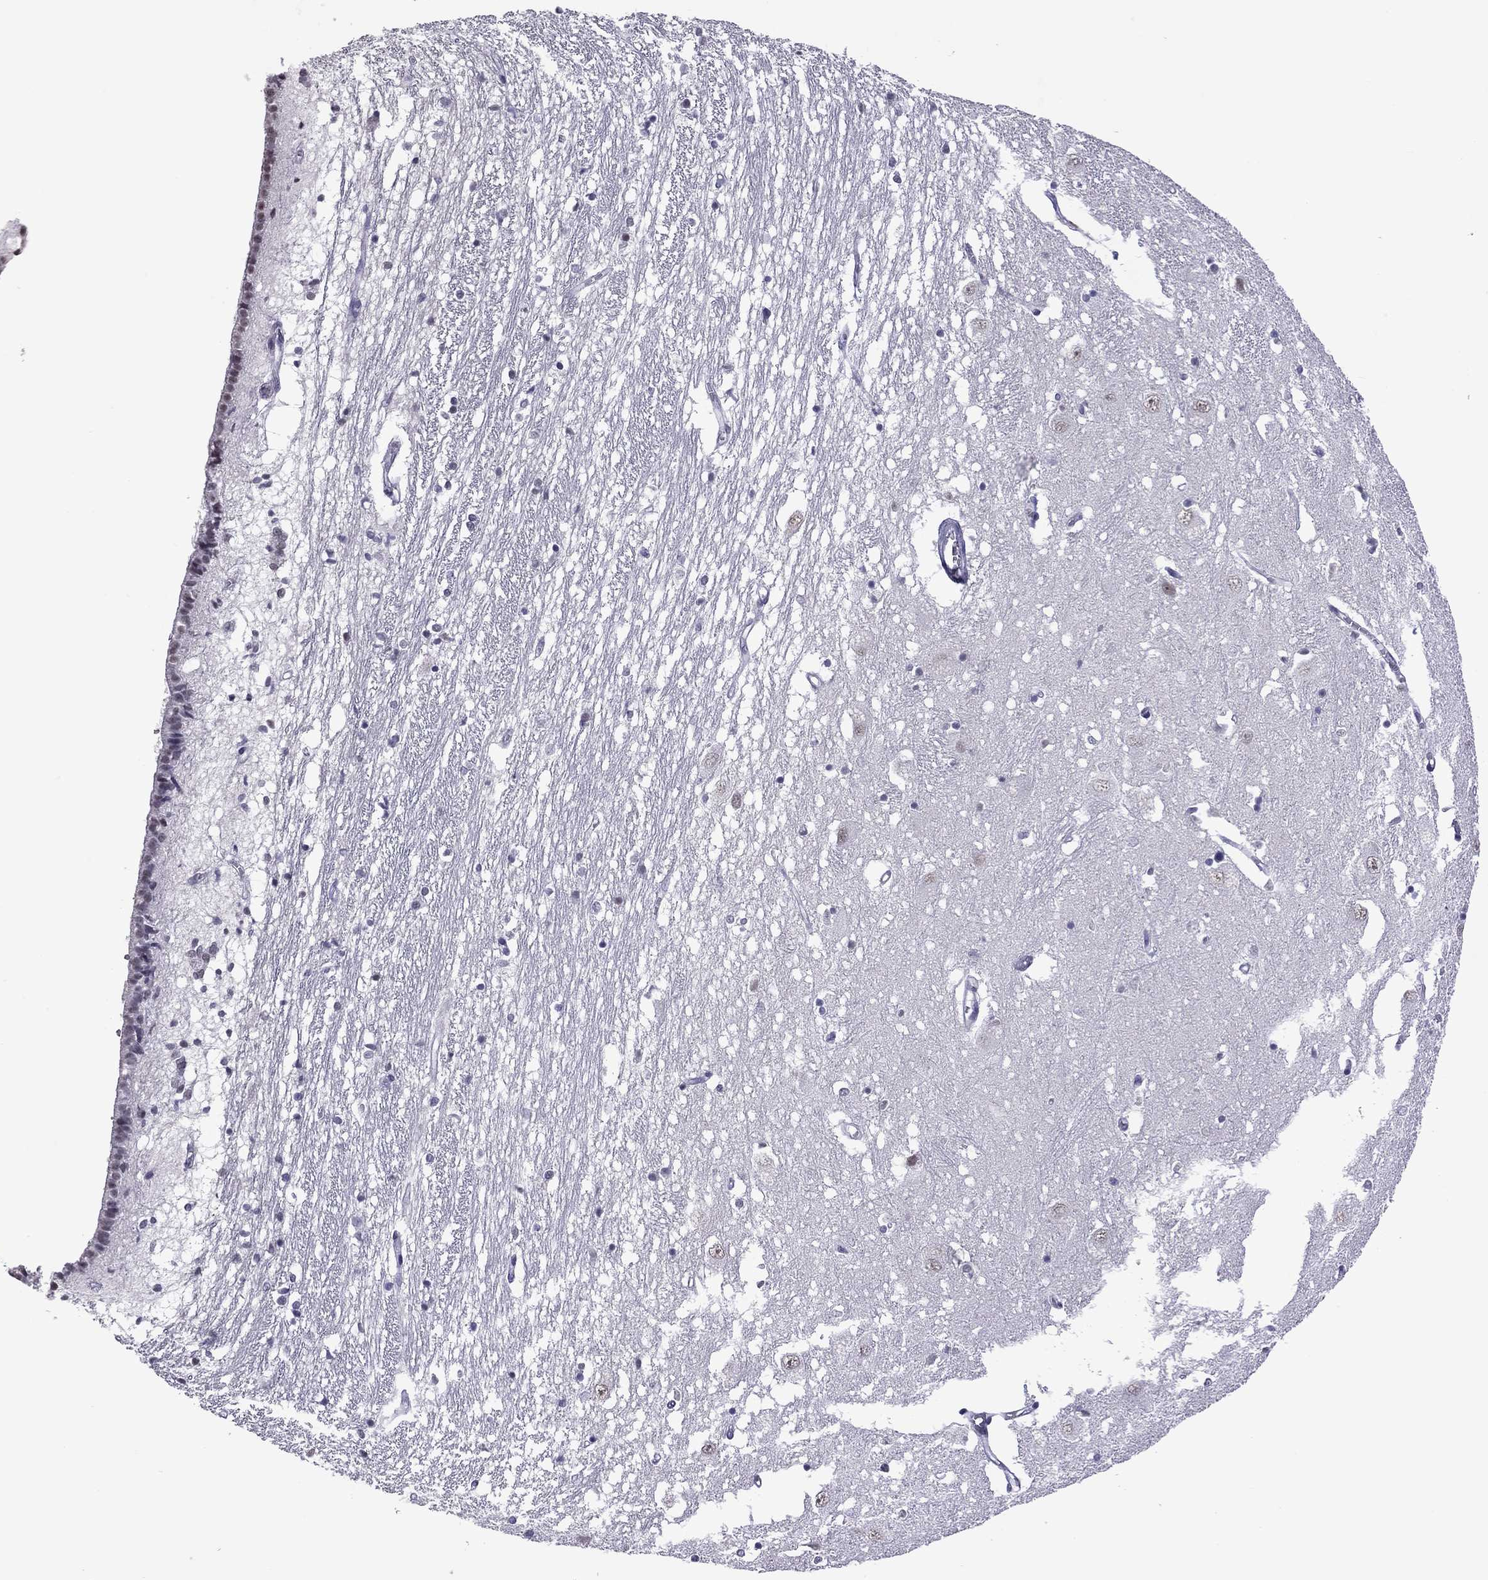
{"staining": {"intensity": "weak", "quantity": "<25%", "location": "nuclear"}, "tissue": "caudate", "cell_type": "Glial cells", "image_type": "normal", "snomed": [{"axis": "morphology", "description": "Normal tissue, NOS"}, {"axis": "topography", "description": "Lateral ventricle wall"}], "caption": "The immunohistochemistry histopathology image has no significant positivity in glial cells of caudate.", "gene": "PPP1R3A", "patient": {"sex": "female", "age": 71}}